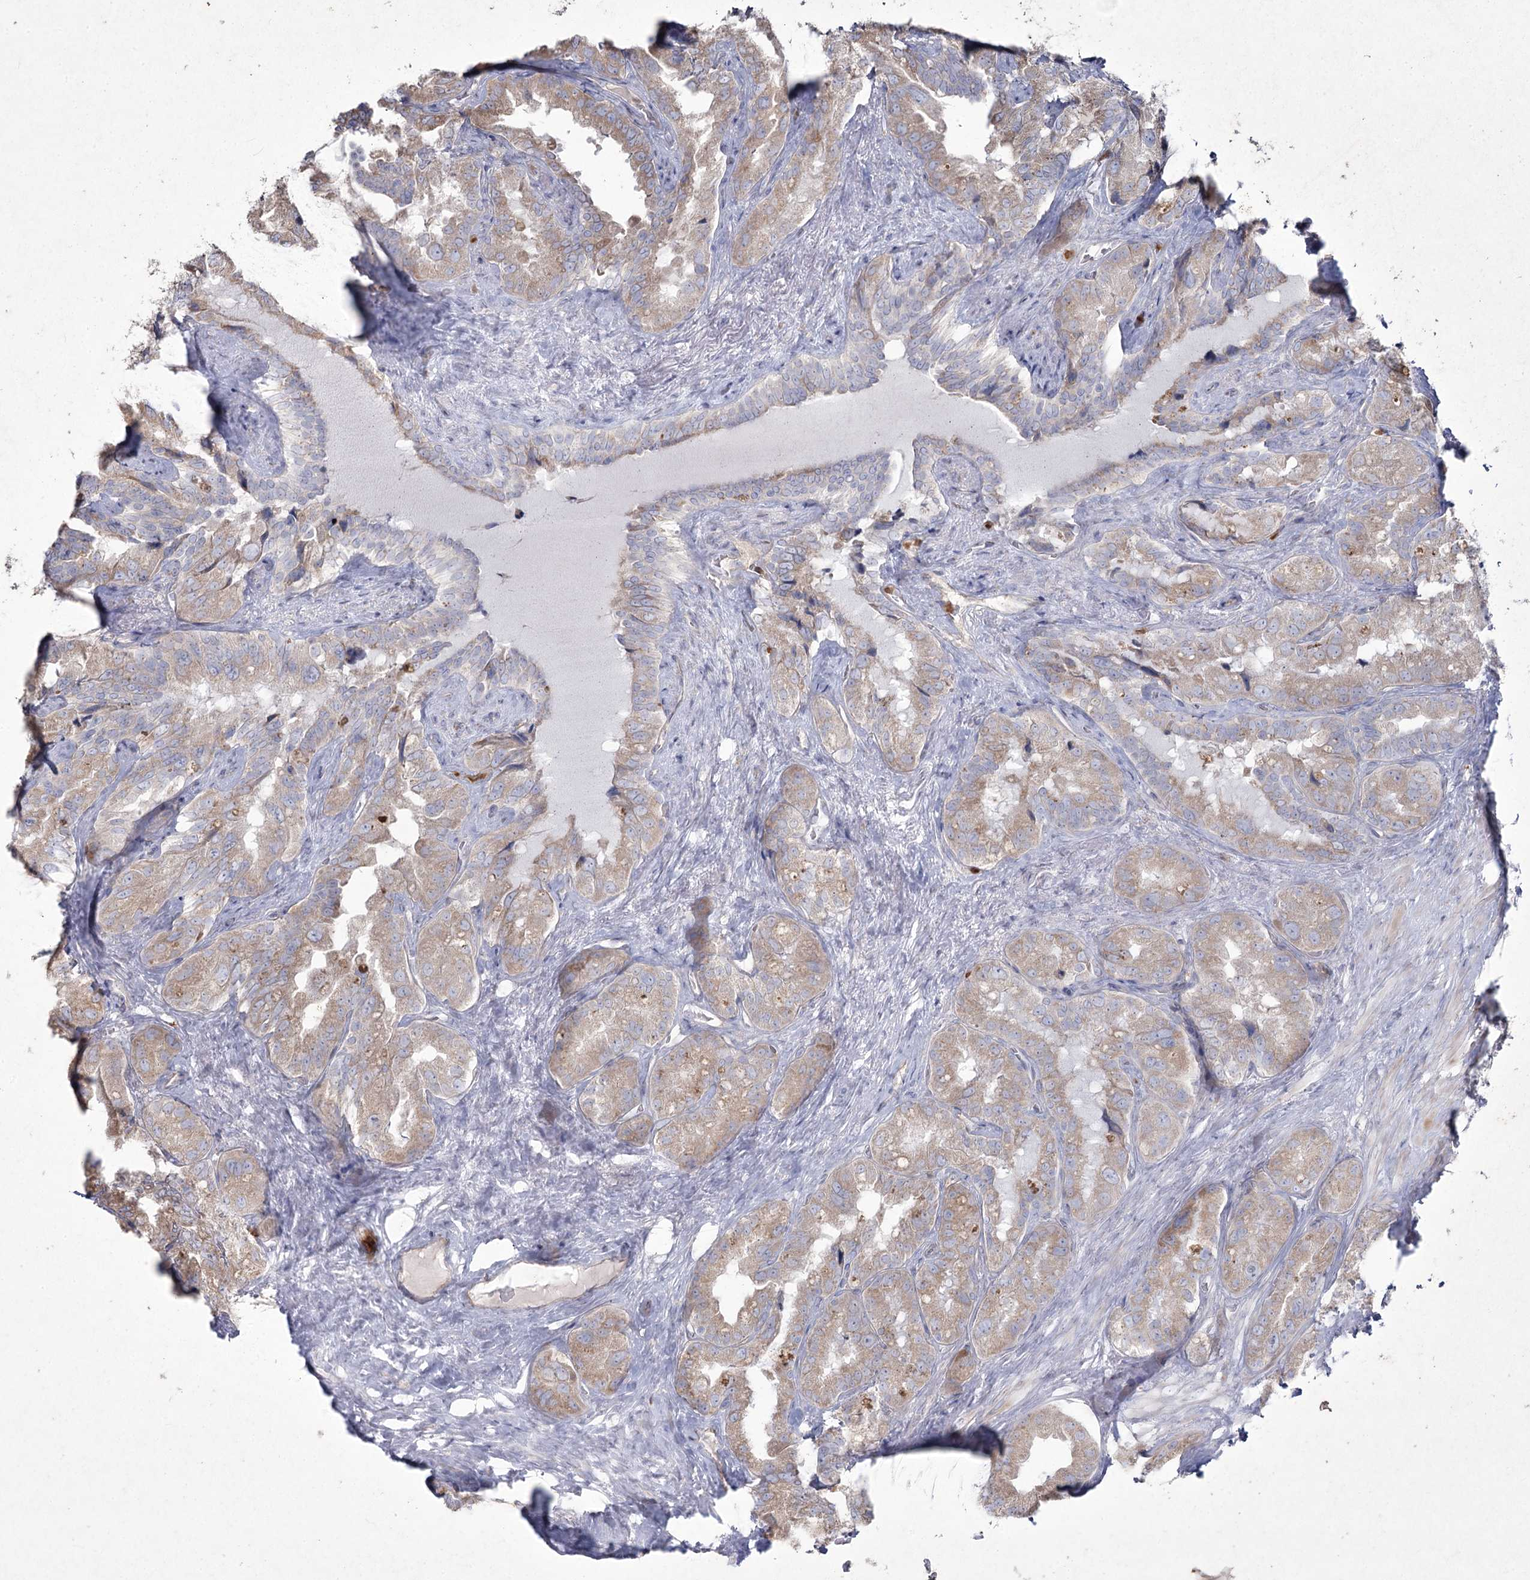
{"staining": {"intensity": "weak", "quantity": "25%-75%", "location": "cytoplasmic/membranous"}, "tissue": "seminal vesicle", "cell_type": "Glandular cells", "image_type": "normal", "snomed": [{"axis": "morphology", "description": "Normal tissue, NOS"}, {"axis": "topography", "description": "Seminal veicle"}, {"axis": "topography", "description": "Peripheral nerve tissue"}], "caption": "Immunohistochemical staining of benign seminal vesicle shows weak cytoplasmic/membranous protein positivity in approximately 25%-75% of glandular cells. (DAB IHC, brown staining for protein, blue staining for nuclei).", "gene": "NIPAL4", "patient": {"sex": "male", "age": 67}}